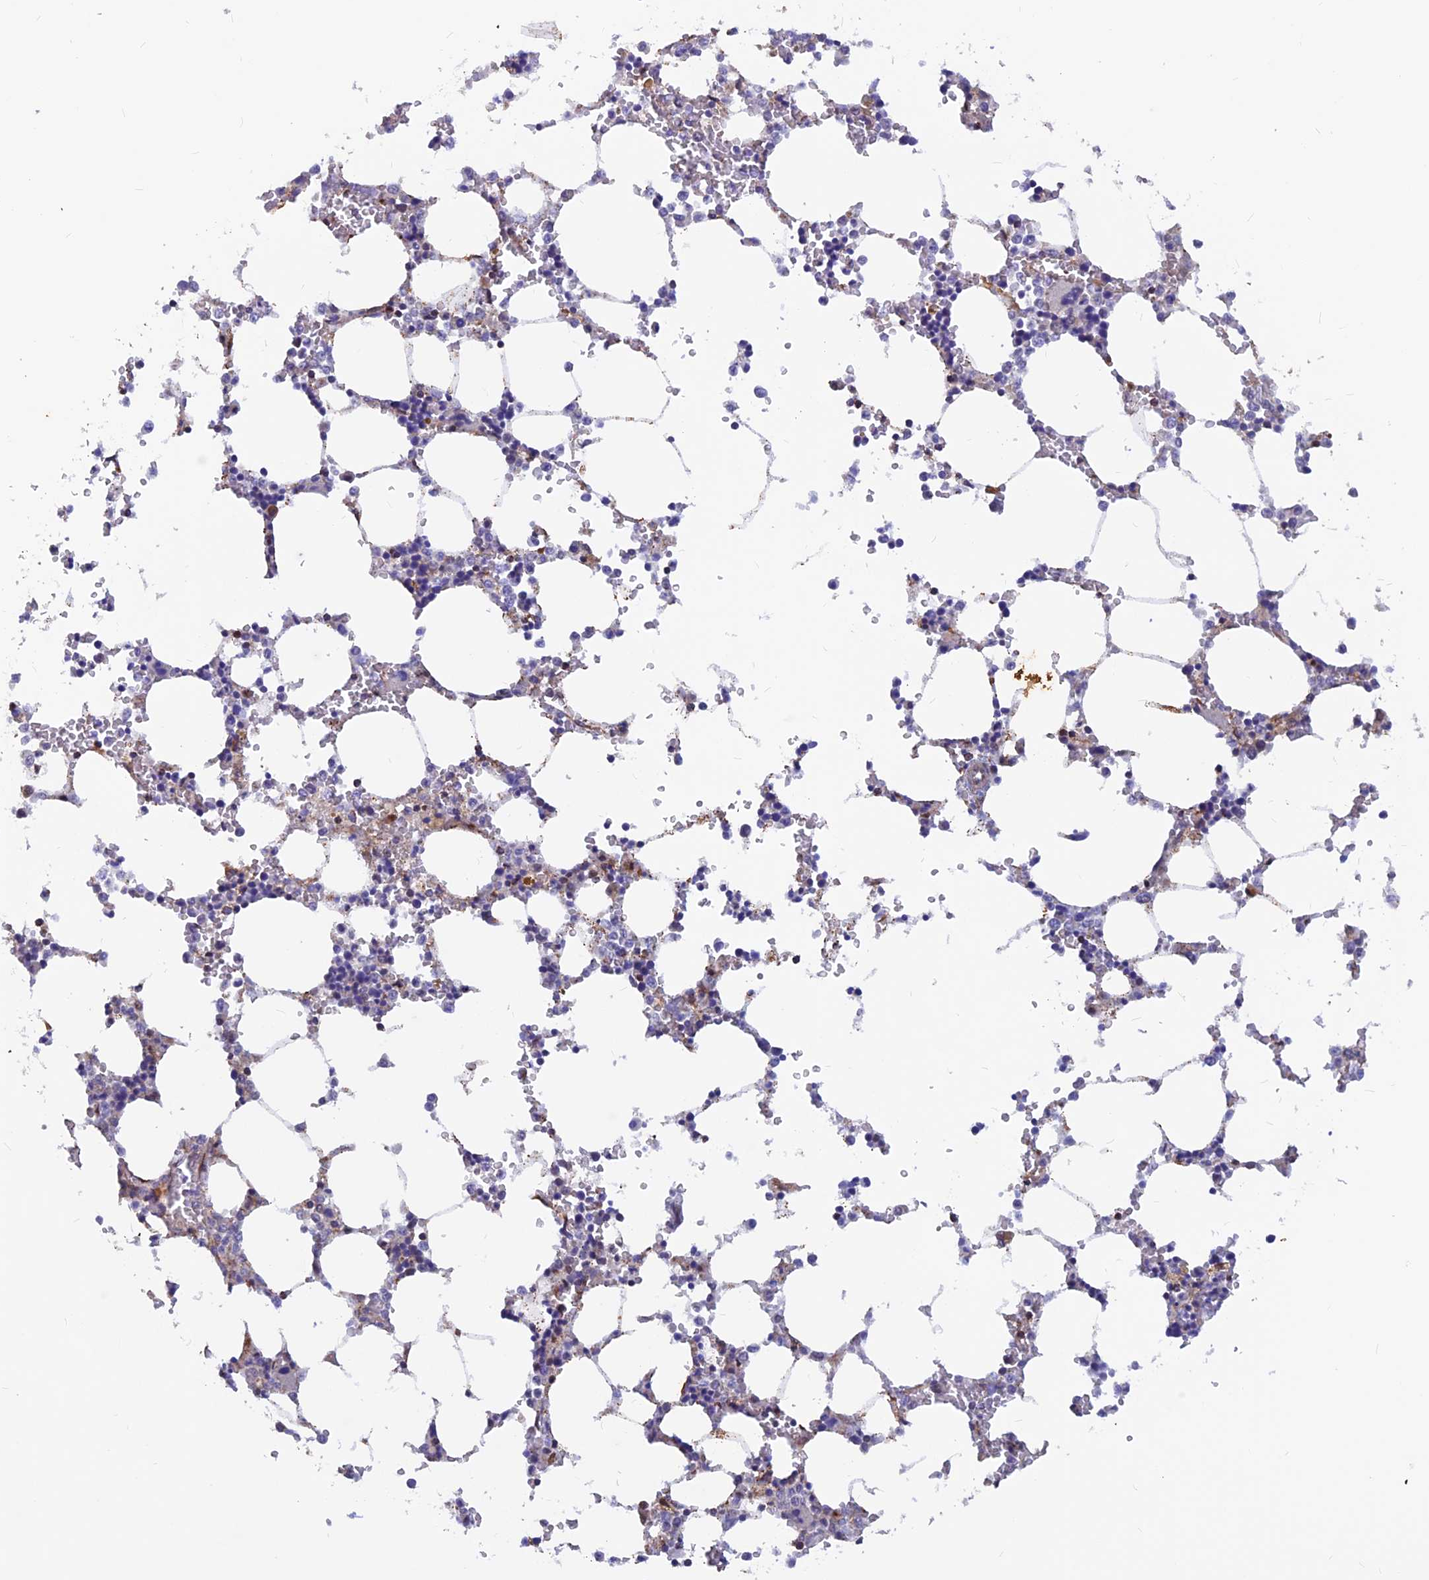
{"staining": {"intensity": "strong", "quantity": "<25%", "location": "cytoplasmic/membranous"}, "tissue": "bone marrow", "cell_type": "Hematopoietic cells", "image_type": "normal", "snomed": [{"axis": "morphology", "description": "Normal tissue, NOS"}, {"axis": "topography", "description": "Bone marrow"}], "caption": "Immunohistochemistry of unremarkable human bone marrow displays medium levels of strong cytoplasmic/membranous staining in approximately <25% of hematopoietic cells.", "gene": "DNAJC16", "patient": {"sex": "male", "age": 64}}